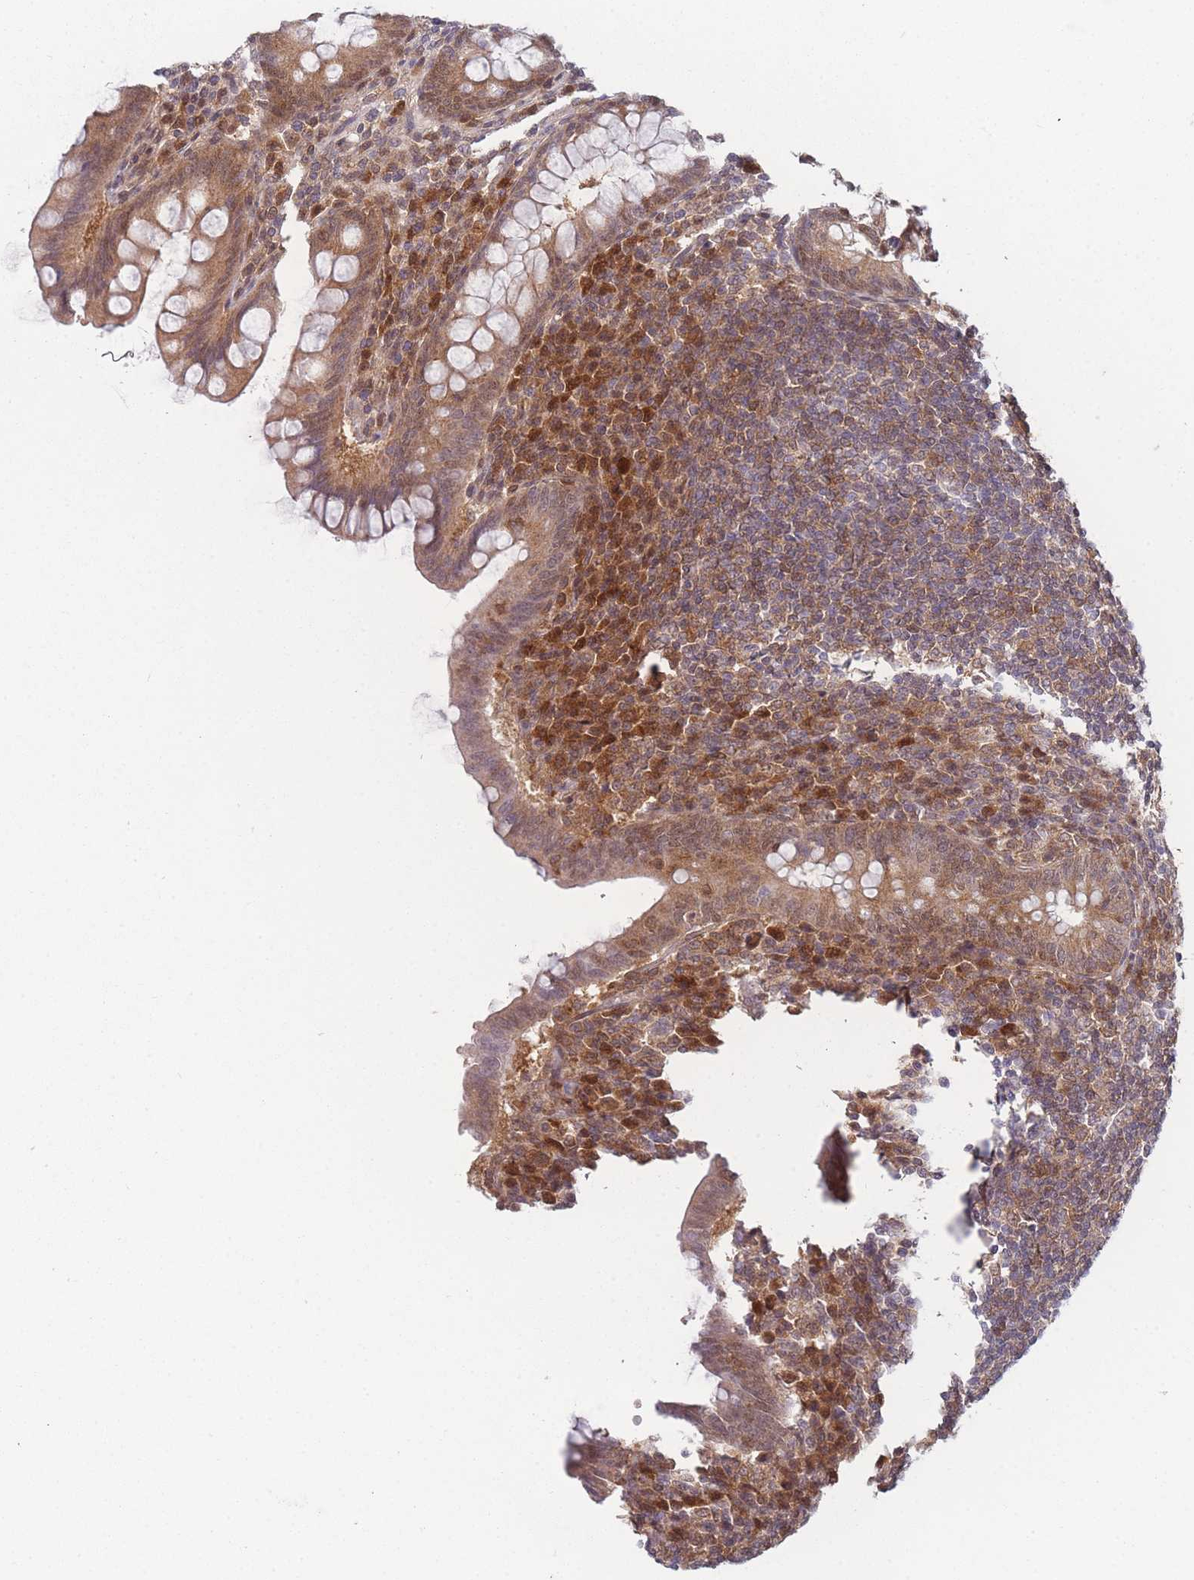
{"staining": {"intensity": "strong", "quantity": "25%-75%", "location": "cytoplasmic/membranous"}, "tissue": "appendix", "cell_type": "Glandular cells", "image_type": "normal", "snomed": [{"axis": "morphology", "description": "Normal tissue, NOS"}, {"axis": "topography", "description": "Appendix"}], "caption": "DAB immunohistochemical staining of benign human appendix demonstrates strong cytoplasmic/membranous protein expression in approximately 25%-75% of glandular cells.", "gene": "MRI1", "patient": {"sex": "female", "age": 33}}